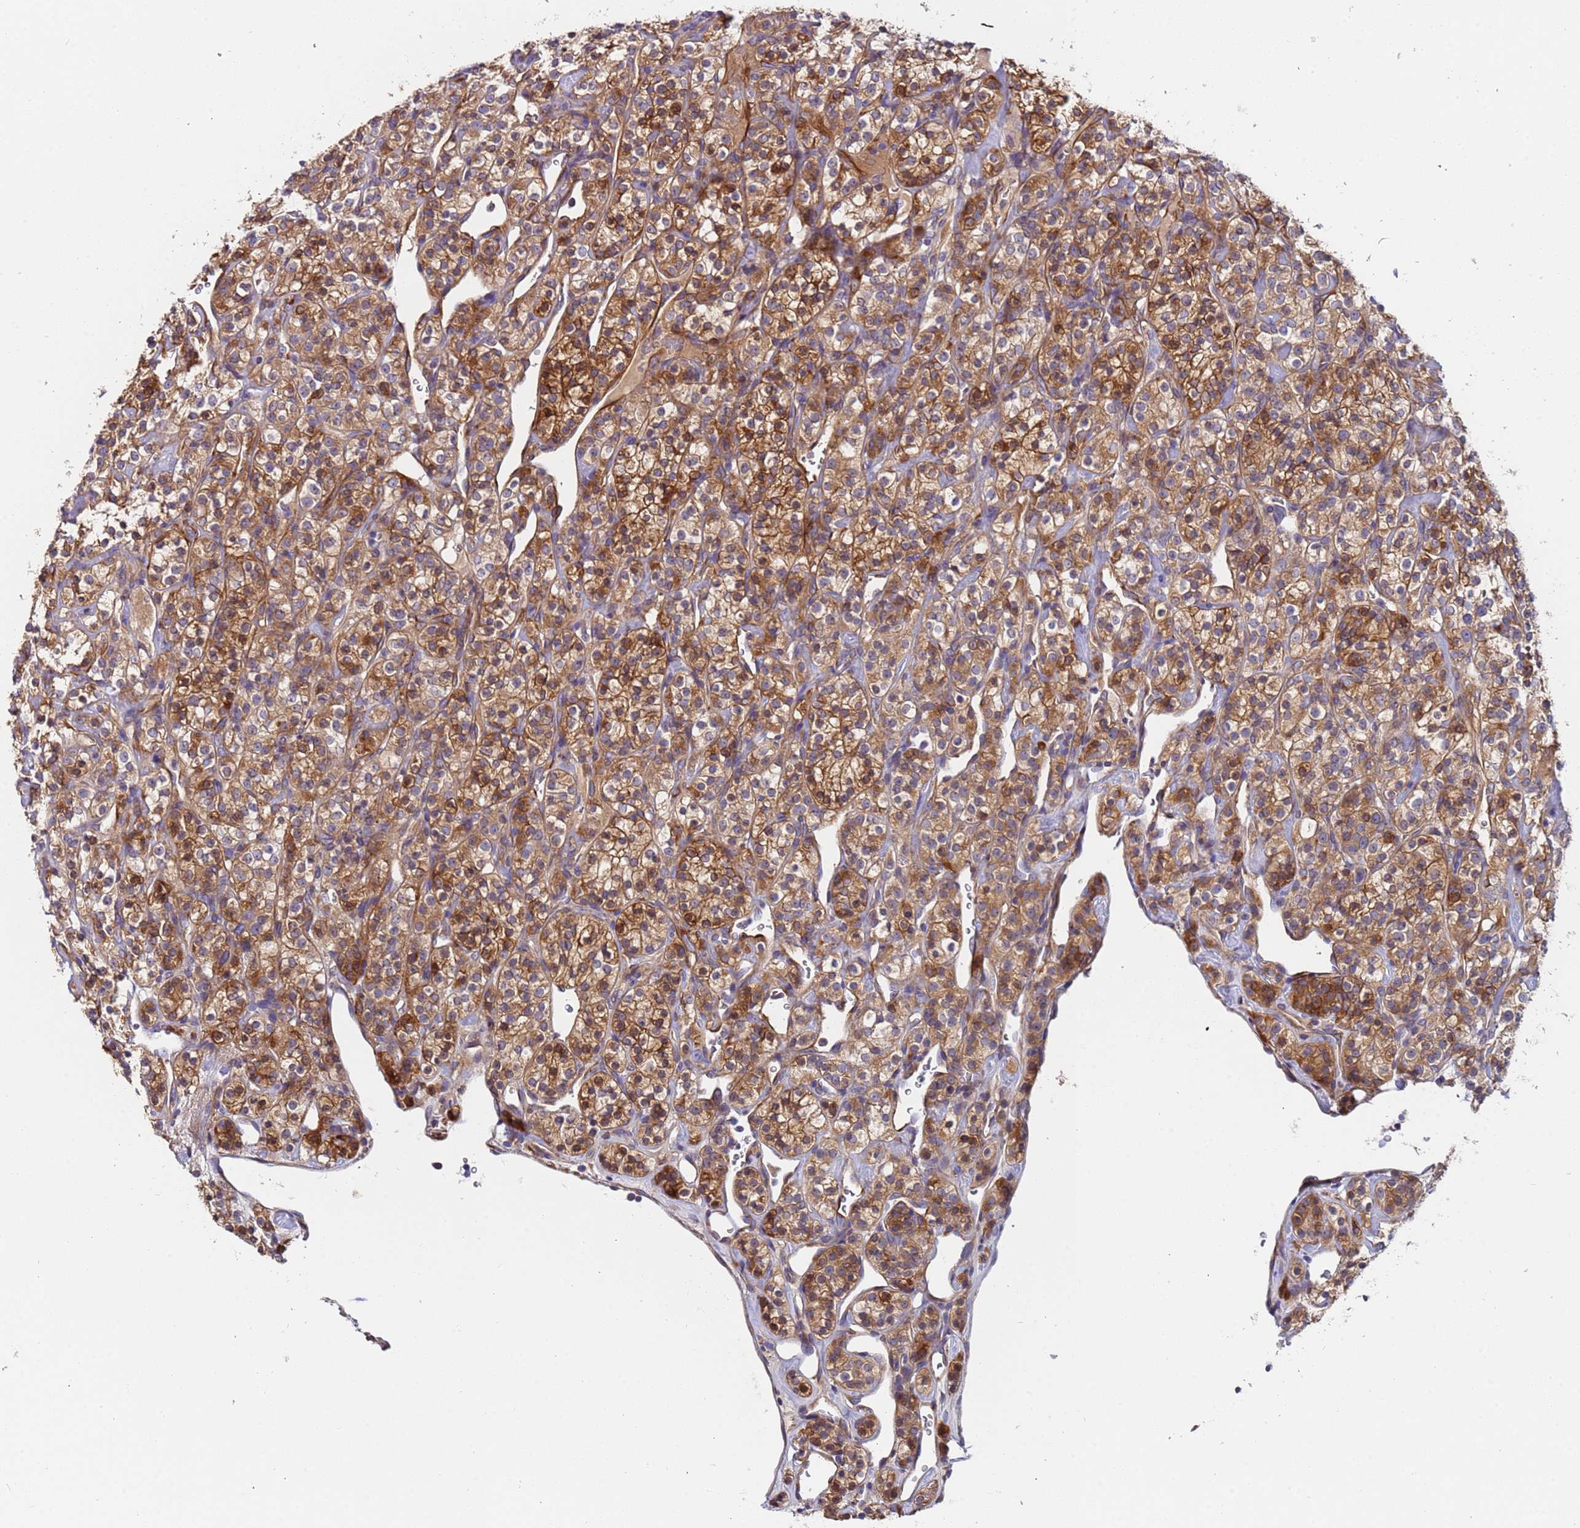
{"staining": {"intensity": "moderate", "quantity": ">75%", "location": "cytoplasmic/membranous"}, "tissue": "renal cancer", "cell_type": "Tumor cells", "image_type": "cancer", "snomed": [{"axis": "morphology", "description": "Adenocarcinoma, NOS"}, {"axis": "topography", "description": "Kidney"}], "caption": "Tumor cells demonstrate medium levels of moderate cytoplasmic/membranous positivity in about >75% of cells in human renal cancer (adenocarcinoma). (DAB (3,3'-diaminobenzidine) = brown stain, brightfield microscopy at high magnification).", "gene": "PAQR7", "patient": {"sex": "male", "age": 77}}